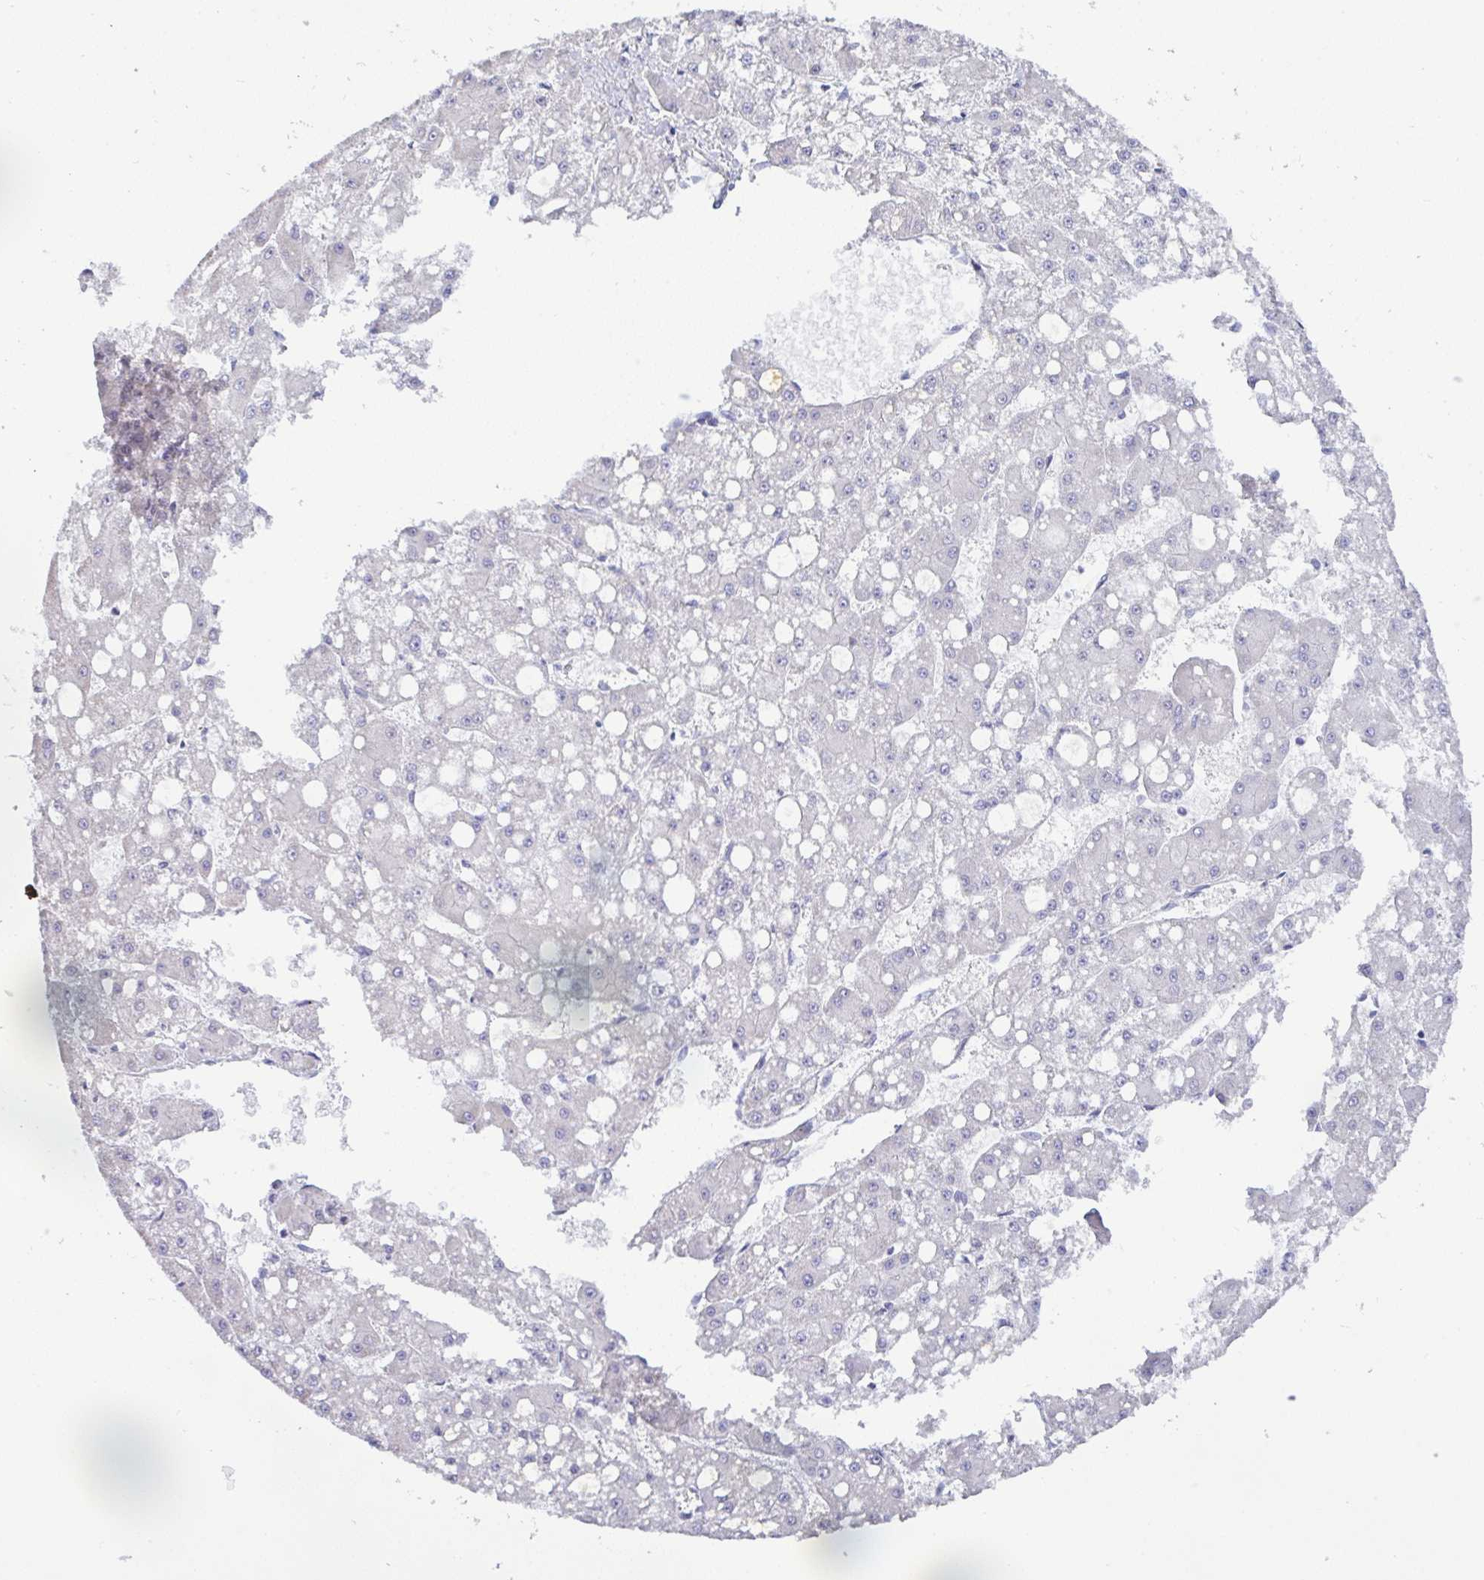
{"staining": {"intensity": "negative", "quantity": "none", "location": "none"}, "tissue": "liver cancer", "cell_type": "Tumor cells", "image_type": "cancer", "snomed": [{"axis": "morphology", "description": "Carcinoma, Hepatocellular, NOS"}, {"axis": "topography", "description": "Liver"}], "caption": "Tumor cells show no significant expression in hepatocellular carcinoma (liver). Brightfield microscopy of IHC stained with DAB (3,3'-diaminobenzidine) (brown) and hematoxylin (blue), captured at high magnification.", "gene": "MED11", "patient": {"sex": "male", "age": 67}}